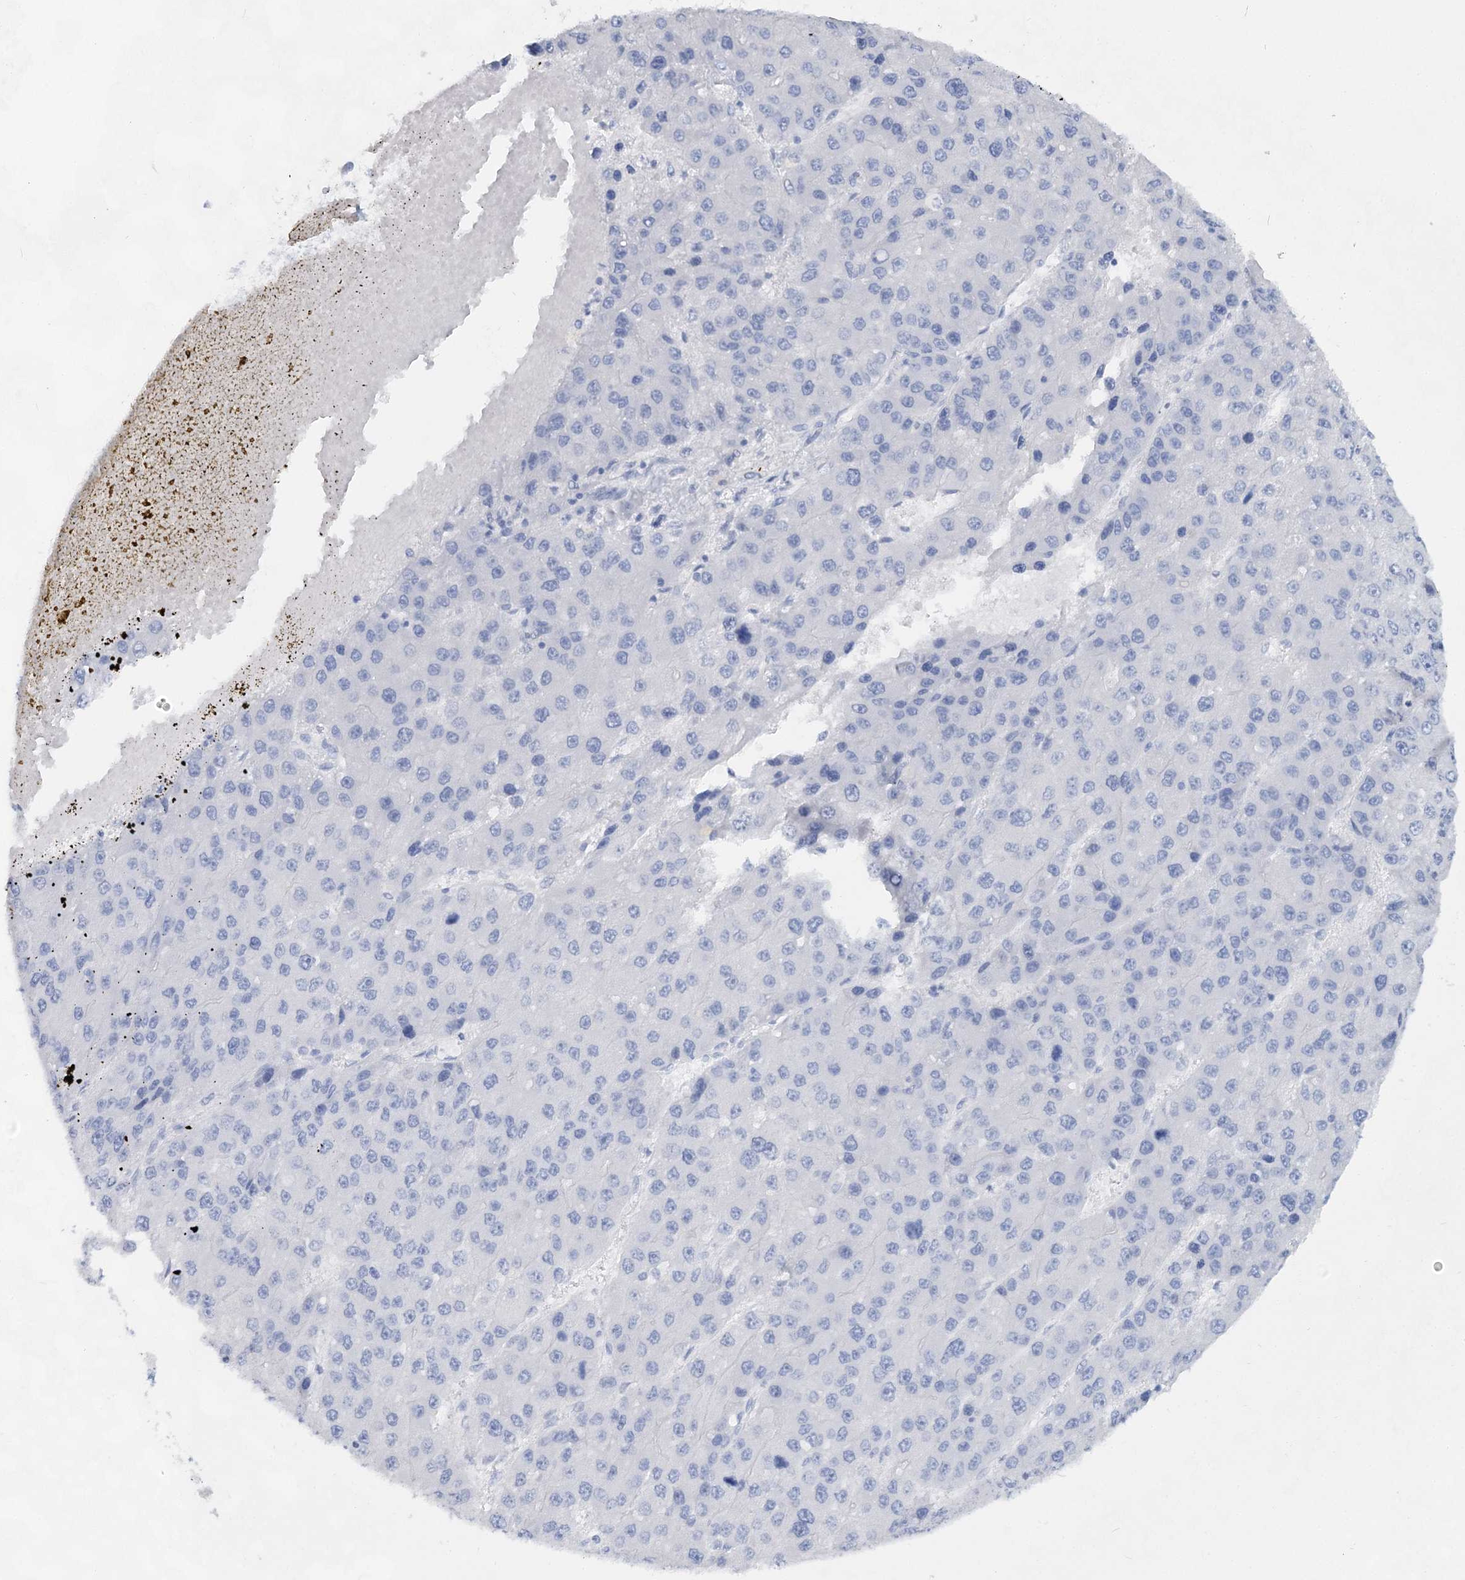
{"staining": {"intensity": "negative", "quantity": "none", "location": "none"}, "tissue": "liver cancer", "cell_type": "Tumor cells", "image_type": "cancer", "snomed": [{"axis": "morphology", "description": "Carcinoma, Hepatocellular, NOS"}, {"axis": "topography", "description": "Liver"}], "caption": "Tumor cells are negative for protein expression in human liver cancer (hepatocellular carcinoma). (DAB immunohistochemistry with hematoxylin counter stain).", "gene": "SLC17A2", "patient": {"sex": "female", "age": 73}}